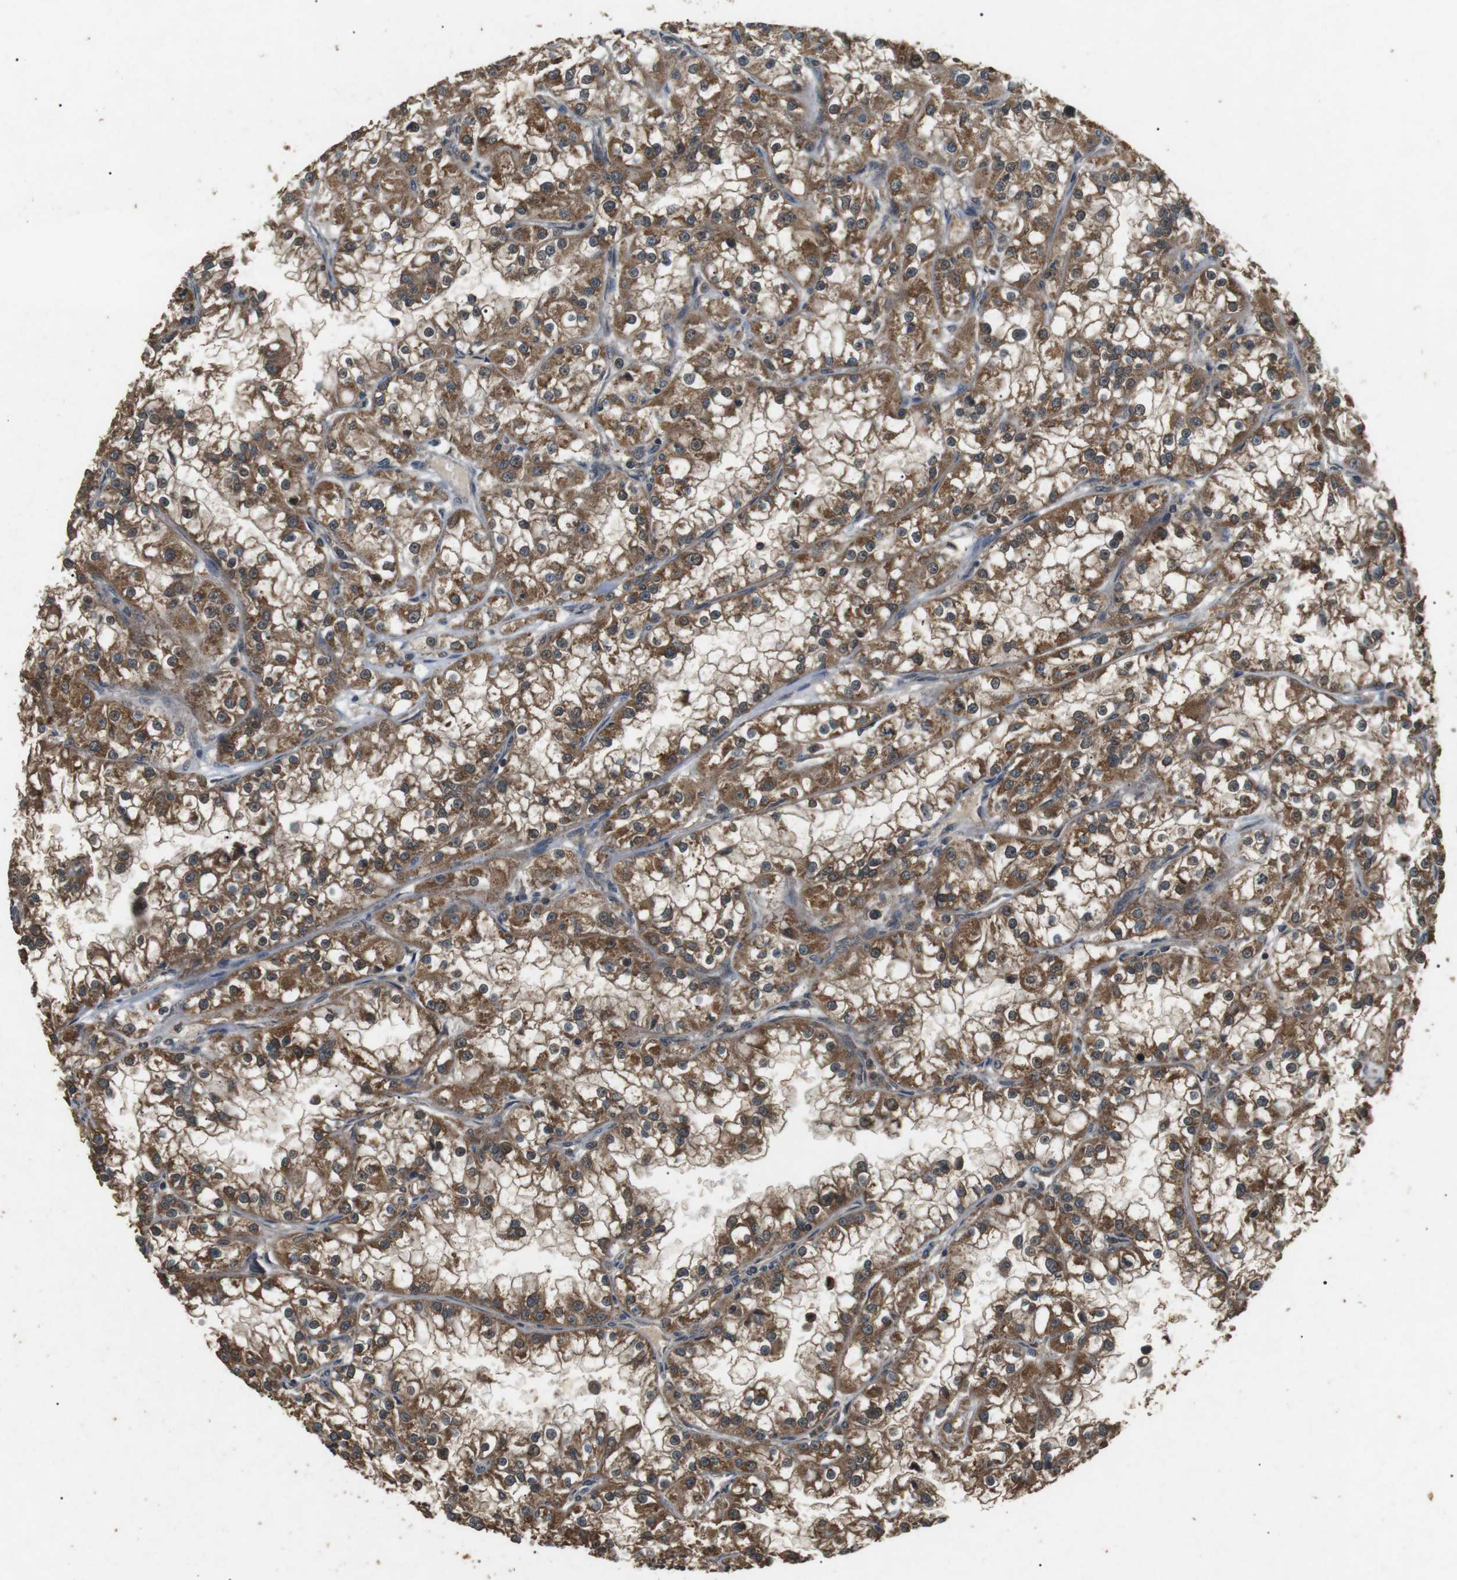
{"staining": {"intensity": "moderate", "quantity": ">75%", "location": "cytoplasmic/membranous"}, "tissue": "renal cancer", "cell_type": "Tumor cells", "image_type": "cancer", "snomed": [{"axis": "morphology", "description": "Adenocarcinoma, NOS"}, {"axis": "topography", "description": "Kidney"}], "caption": "Immunohistochemical staining of human renal cancer demonstrates moderate cytoplasmic/membranous protein positivity in approximately >75% of tumor cells. (Brightfield microscopy of DAB IHC at high magnification).", "gene": "TBC1D15", "patient": {"sex": "female", "age": 52}}